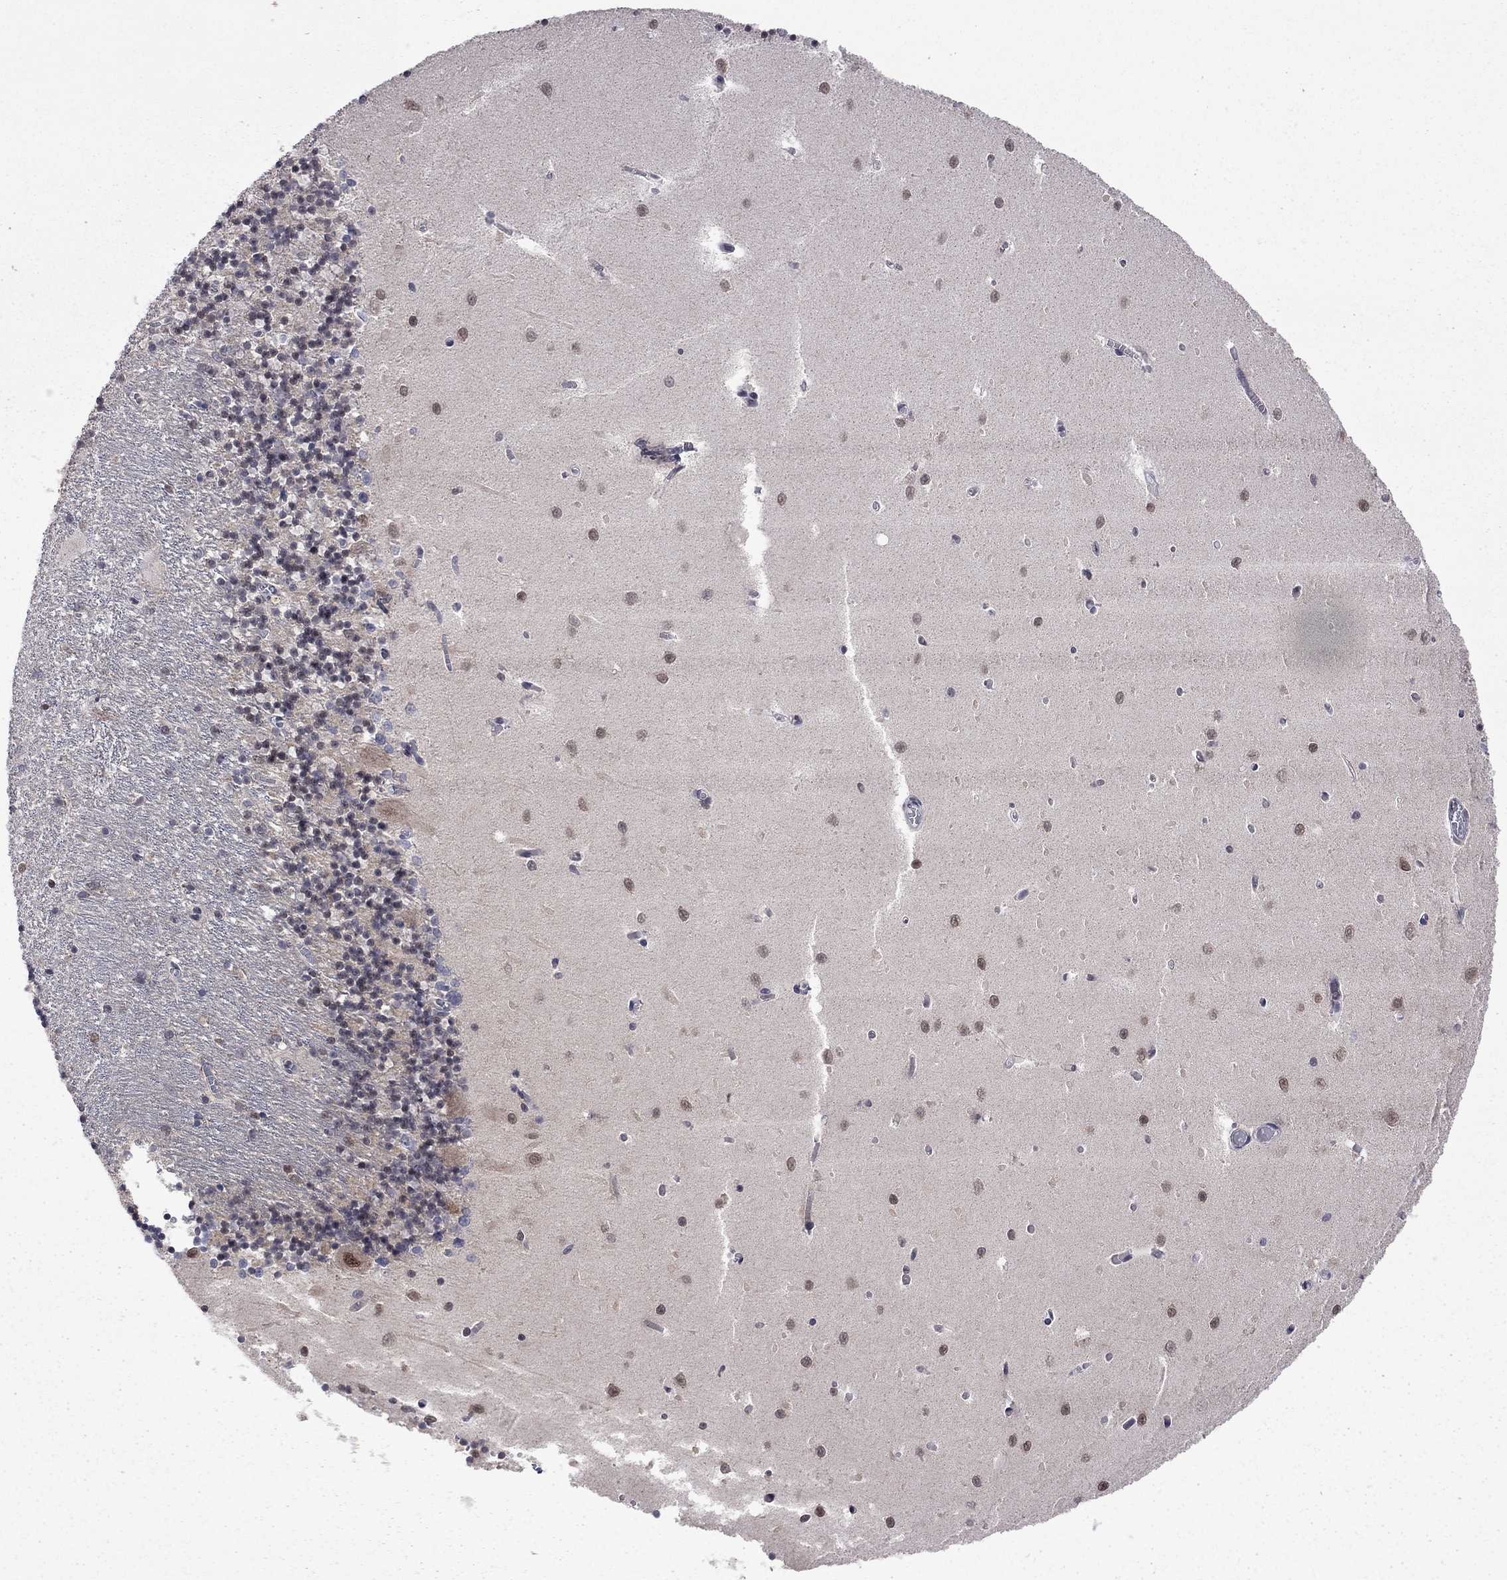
{"staining": {"intensity": "negative", "quantity": "none", "location": "none"}, "tissue": "cerebellum", "cell_type": "Cells in granular layer", "image_type": "normal", "snomed": [{"axis": "morphology", "description": "Normal tissue, NOS"}, {"axis": "topography", "description": "Cerebellum"}], "caption": "Cells in granular layer show no significant protein staining in benign cerebellum. (Immunohistochemistry, brightfield microscopy, high magnification).", "gene": "GPAA1", "patient": {"sex": "female", "age": 64}}